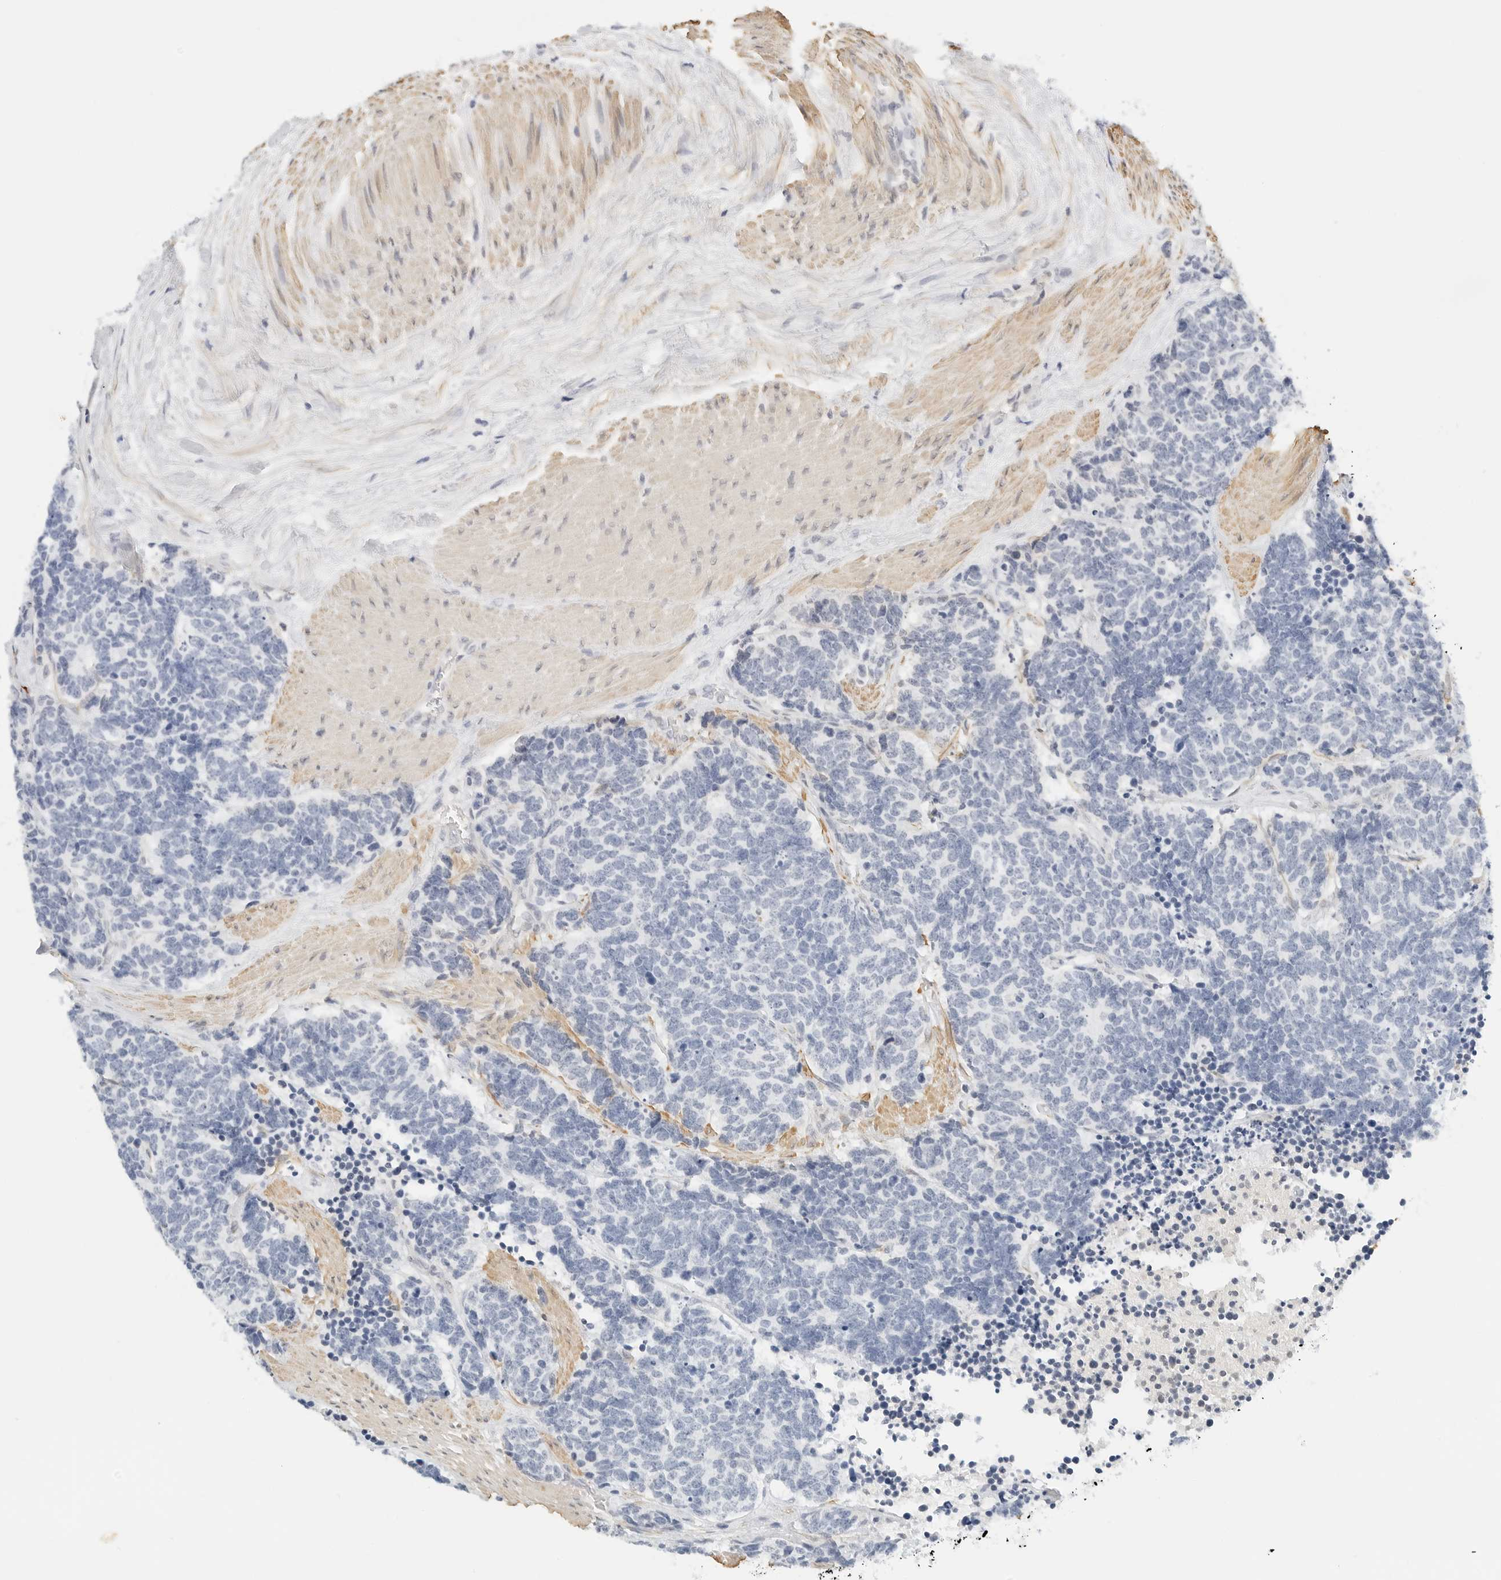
{"staining": {"intensity": "negative", "quantity": "none", "location": "none"}, "tissue": "carcinoid", "cell_type": "Tumor cells", "image_type": "cancer", "snomed": [{"axis": "morphology", "description": "Carcinoma, NOS"}, {"axis": "morphology", "description": "Carcinoid, malignant, NOS"}, {"axis": "topography", "description": "Urinary bladder"}], "caption": "An immunohistochemistry micrograph of carcinoma is shown. There is no staining in tumor cells of carcinoma.", "gene": "PKDCC", "patient": {"sex": "male", "age": 57}}